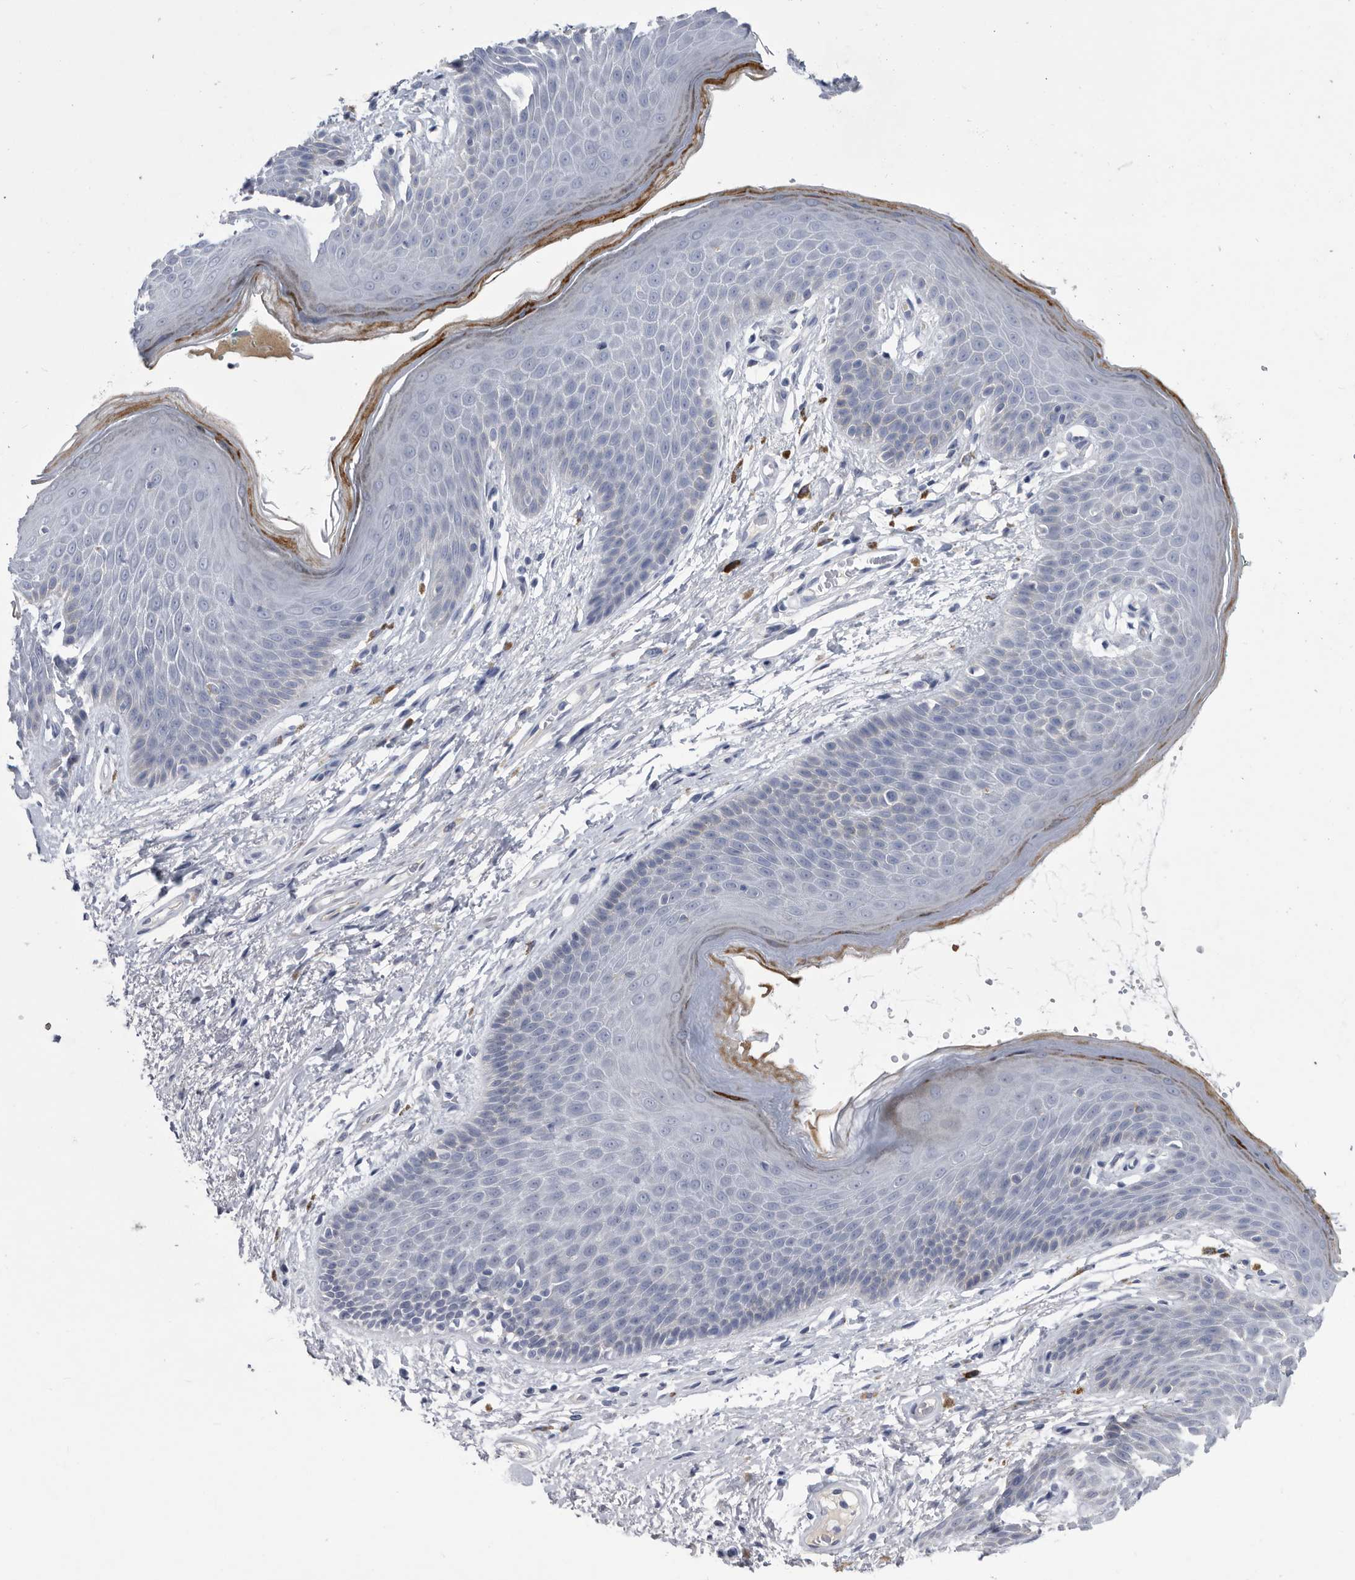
{"staining": {"intensity": "negative", "quantity": "none", "location": "none"}, "tissue": "skin", "cell_type": "Epidermal cells", "image_type": "normal", "snomed": [{"axis": "morphology", "description": "Normal tissue, NOS"}, {"axis": "topography", "description": "Anal"}], "caption": "Skin was stained to show a protein in brown. There is no significant expression in epidermal cells. (DAB (3,3'-diaminobenzidine) IHC visualized using brightfield microscopy, high magnification).", "gene": "BTBD6", "patient": {"sex": "male", "age": 74}}